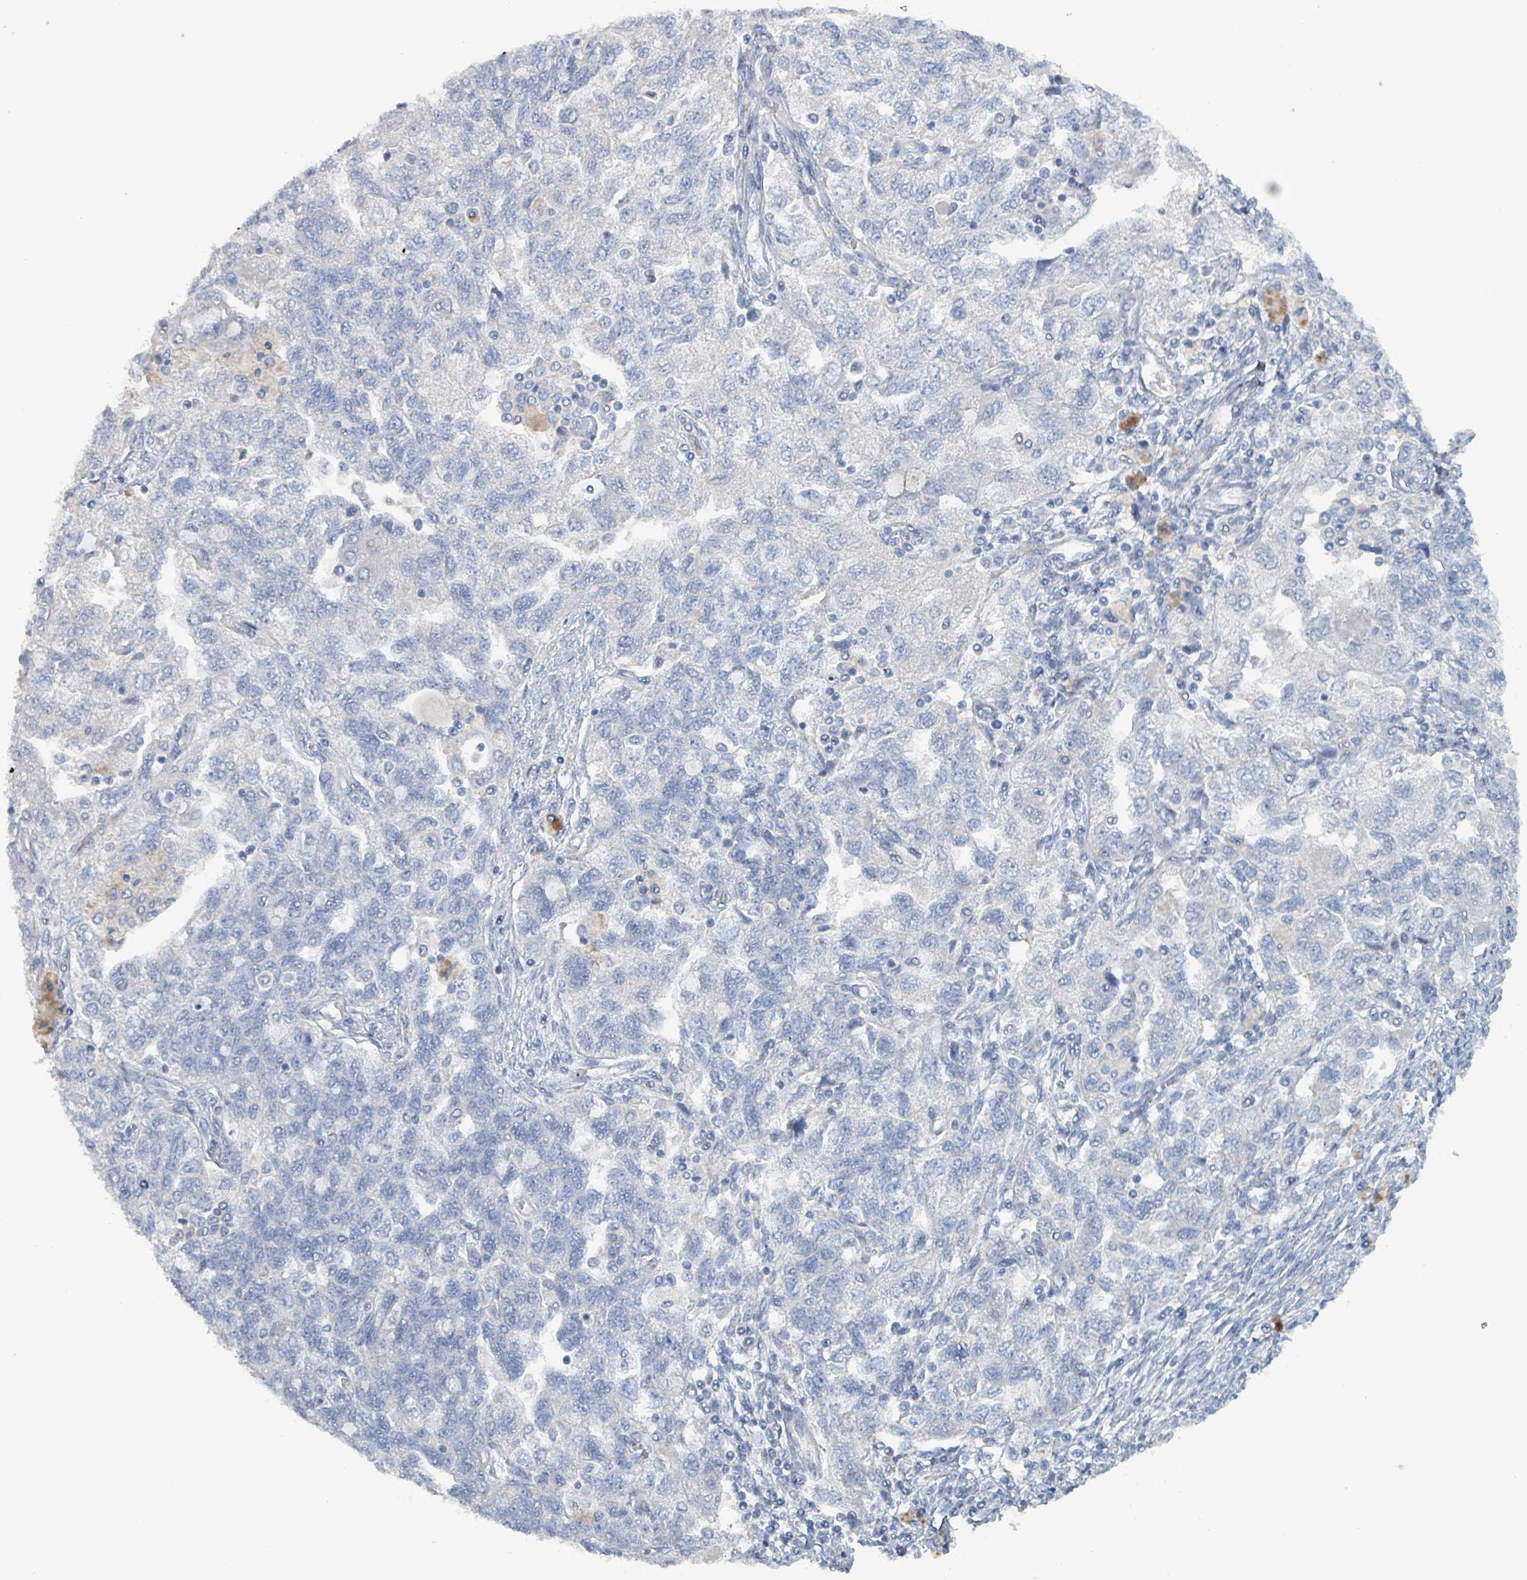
{"staining": {"intensity": "negative", "quantity": "none", "location": "none"}, "tissue": "ovarian cancer", "cell_type": "Tumor cells", "image_type": "cancer", "snomed": [{"axis": "morphology", "description": "Carcinoma, NOS"}, {"axis": "morphology", "description": "Cystadenocarcinoma, serous, NOS"}, {"axis": "topography", "description": "Ovary"}], "caption": "The micrograph displays no staining of tumor cells in carcinoma (ovarian).", "gene": "TAAR5", "patient": {"sex": "female", "age": 69}}